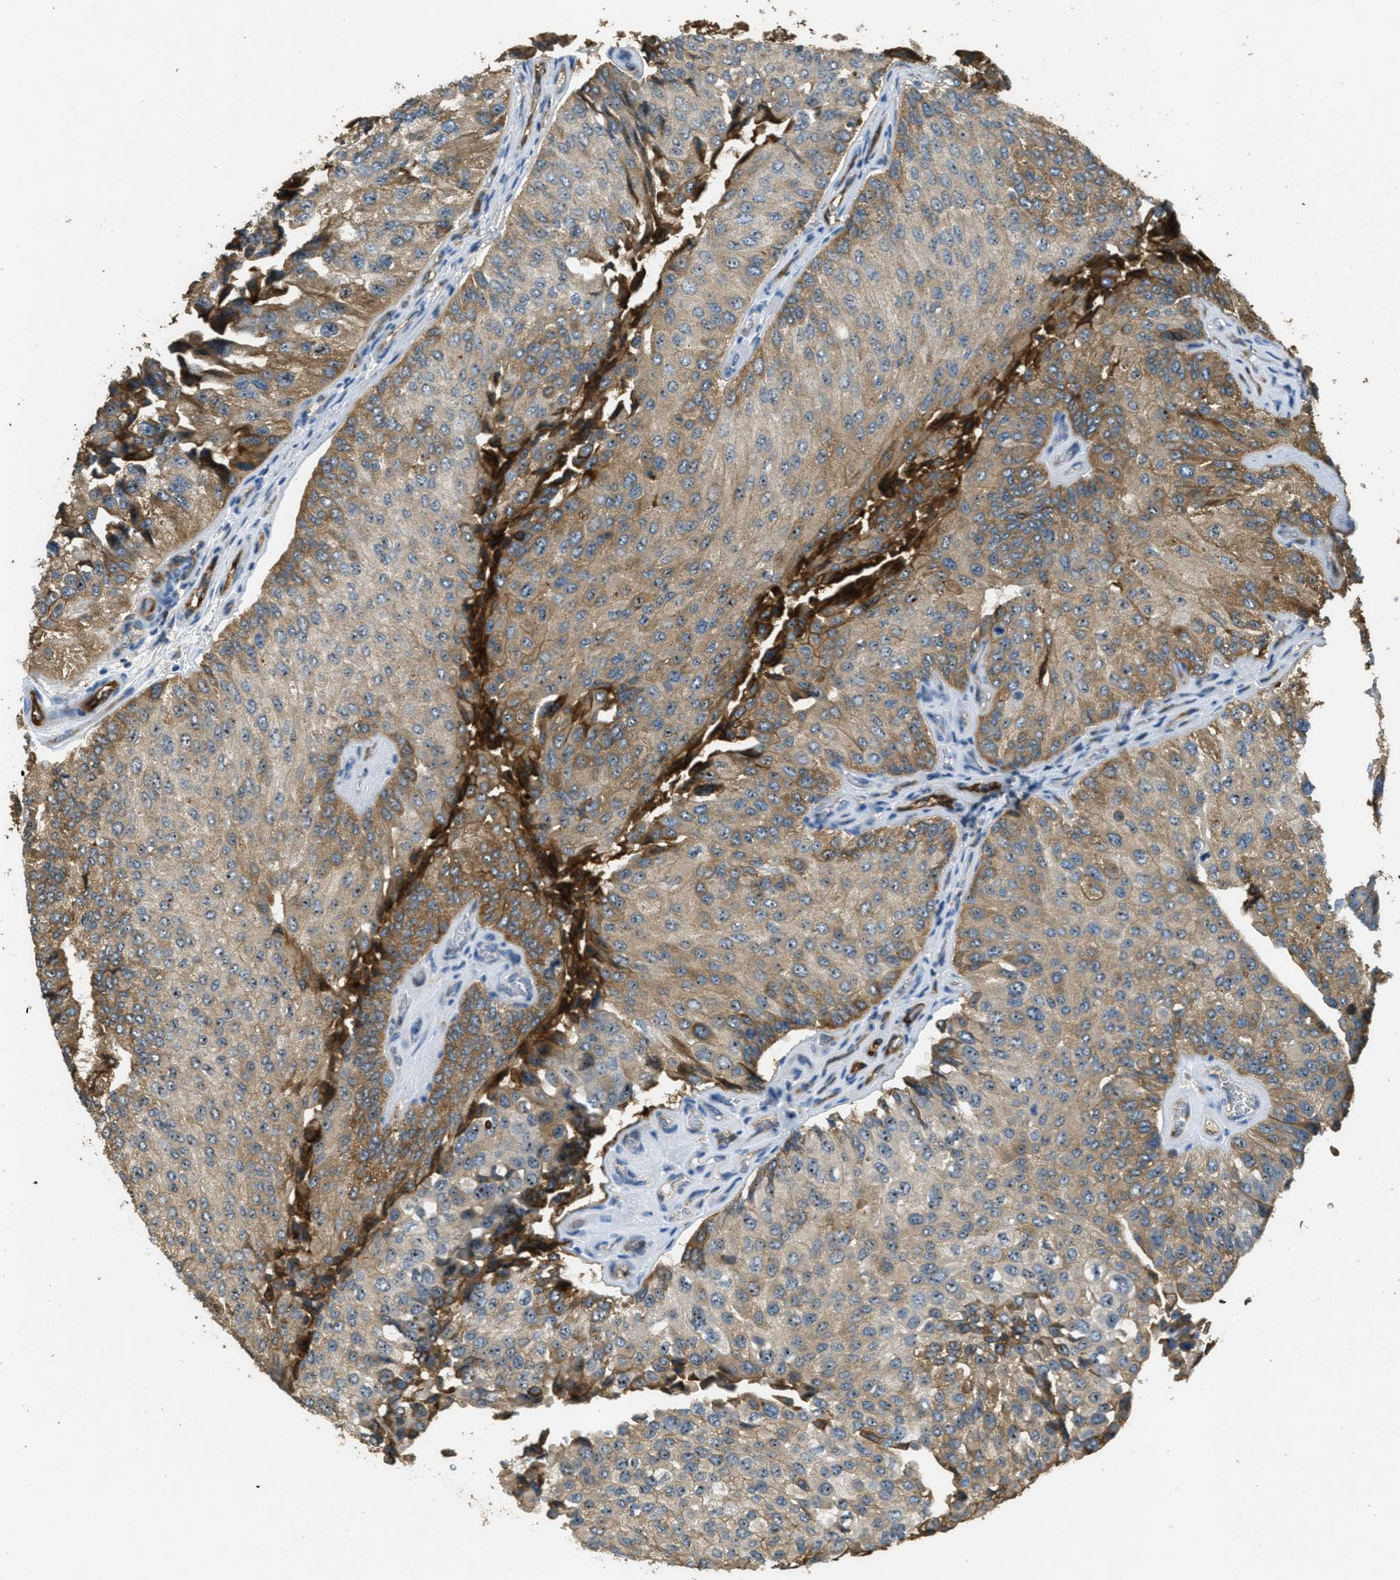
{"staining": {"intensity": "weak", "quantity": ">75%", "location": "cytoplasmic/membranous,nuclear"}, "tissue": "urothelial cancer", "cell_type": "Tumor cells", "image_type": "cancer", "snomed": [{"axis": "morphology", "description": "Urothelial carcinoma, High grade"}, {"axis": "topography", "description": "Kidney"}, {"axis": "topography", "description": "Urinary bladder"}], "caption": "The photomicrograph reveals staining of urothelial cancer, revealing weak cytoplasmic/membranous and nuclear protein expression (brown color) within tumor cells.", "gene": "OSMR", "patient": {"sex": "male", "age": 77}}